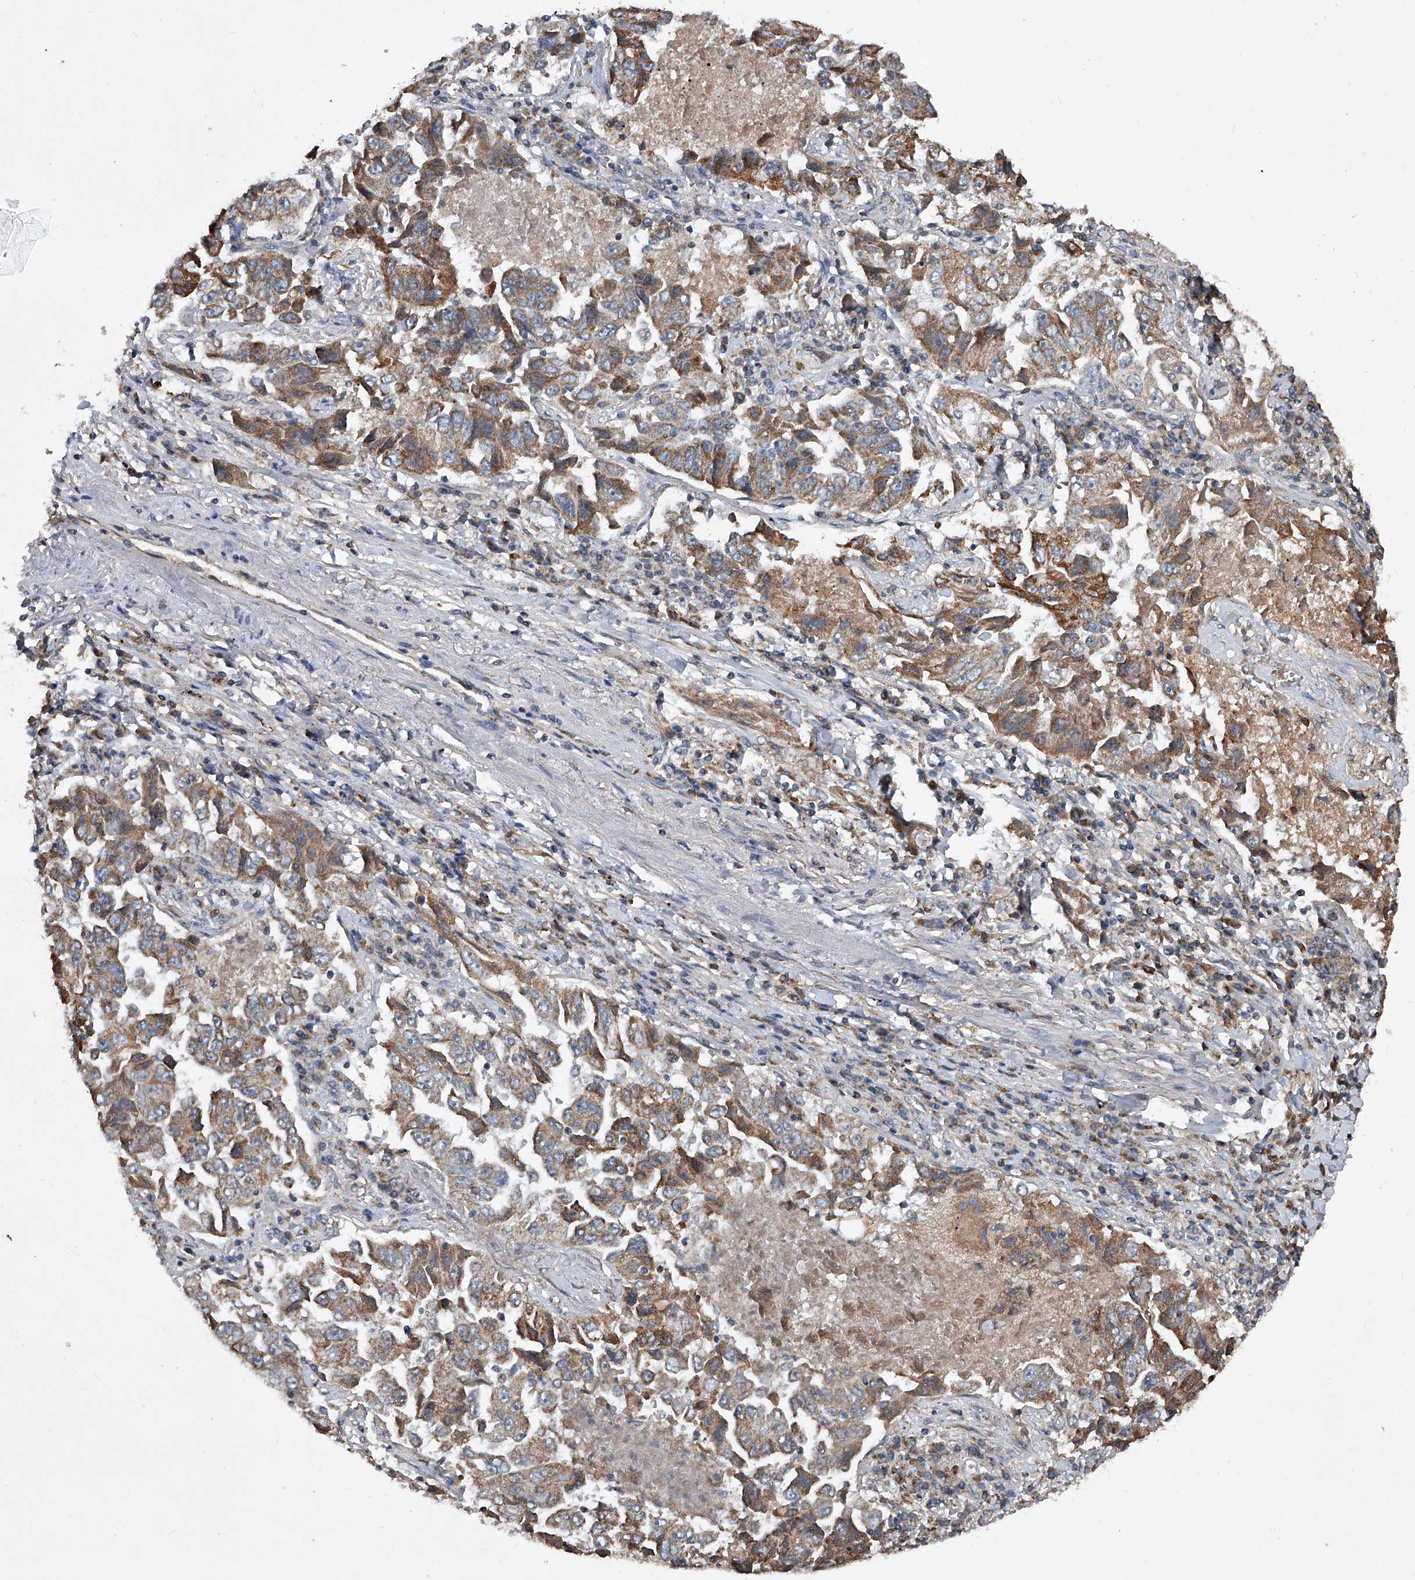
{"staining": {"intensity": "moderate", "quantity": ">75%", "location": "cytoplasmic/membranous"}, "tissue": "lung cancer", "cell_type": "Tumor cells", "image_type": "cancer", "snomed": [{"axis": "morphology", "description": "Adenocarcinoma, NOS"}, {"axis": "topography", "description": "Lung"}], "caption": "Human lung adenocarcinoma stained for a protein (brown) exhibits moderate cytoplasmic/membranous positive staining in about >75% of tumor cells.", "gene": "SDHA", "patient": {"sex": "female", "age": 51}}